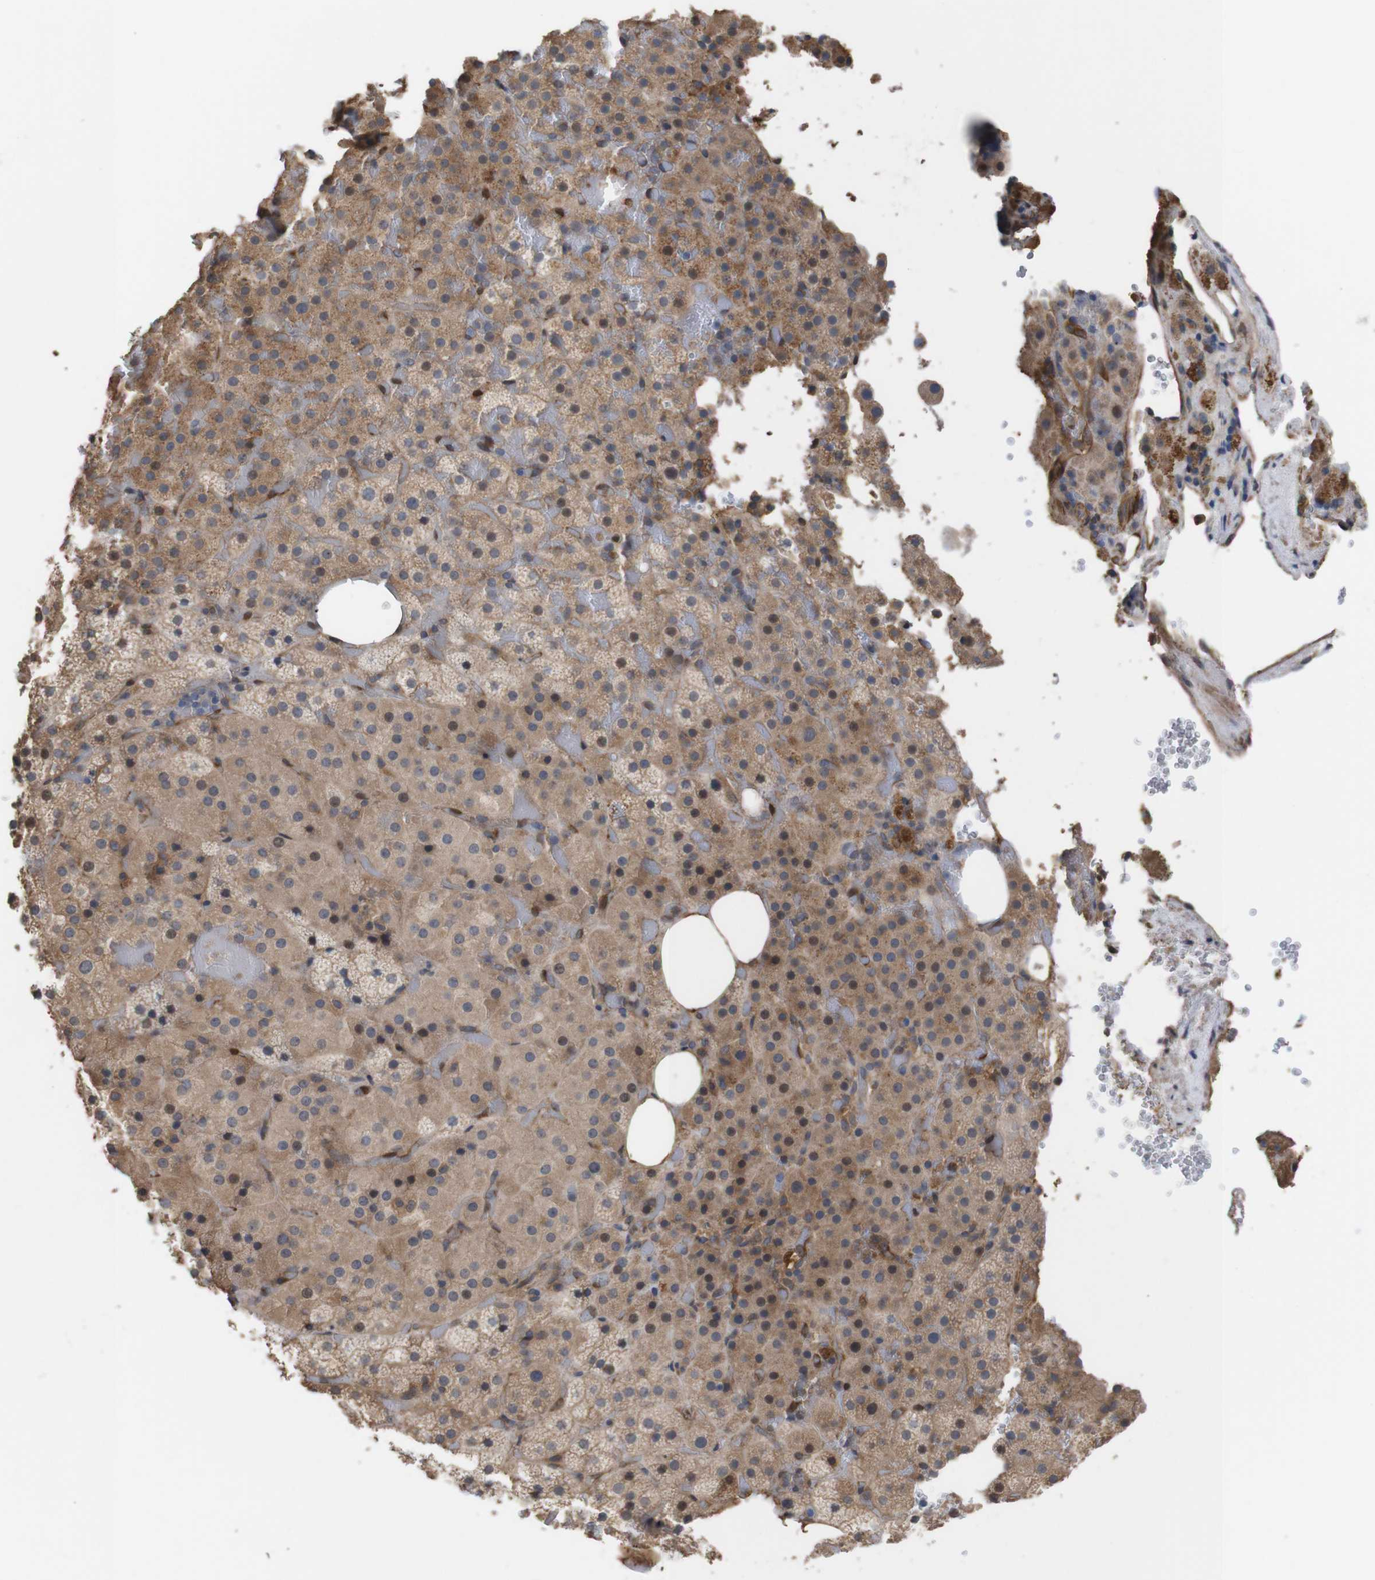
{"staining": {"intensity": "moderate", "quantity": ">75%", "location": "cytoplasmic/membranous"}, "tissue": "adrenal gland", "cell_type": "Glandular cells", "image_type": "normal", "snomed": [{"axis": "morphology", "description": "Normal tissue, NOS"}, {"axis": "topography", "description": "Adrenal gland"}], "caption": "Immunohistochemistry (IHC) of benign human adrenal gland shows medium levels of moderate cytoplasmic/membranous positivity in about >75% of glandular cells.", "gene": "TIAM1", "patient": {"sex": "female", "age": 59}}